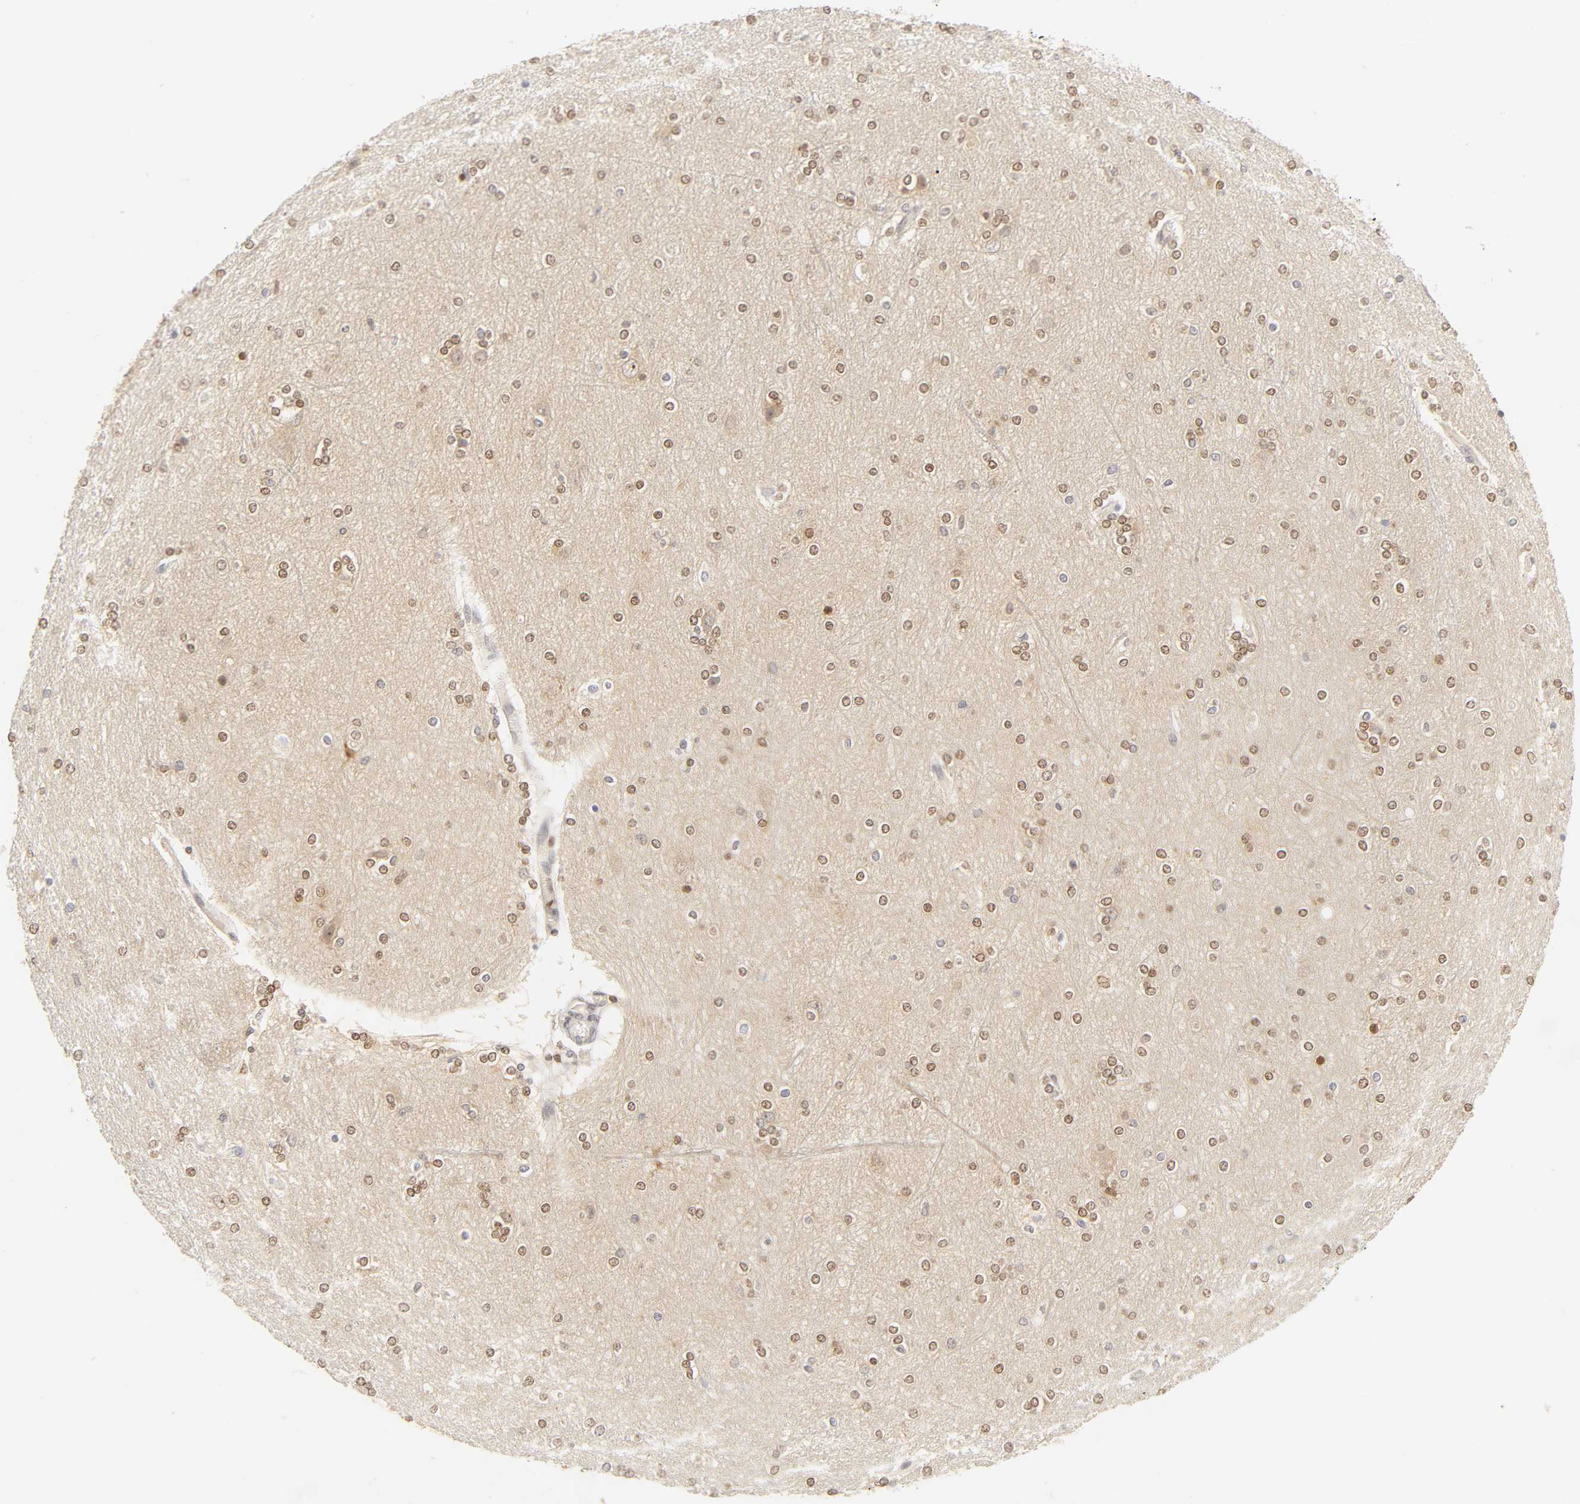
{"staining": {"intensity": "moderate", "quantity": "<25%", "location": "nuclear"}, "tissue": "cerebral cortex", "cell_type": "Endothelial cells", "image_type": "normal", "snomed": [{"axis": "morphology", "description": "Normal tissue, NOS"}, {"axis": "topography", "description": "Cerebral cortex"}], "caption": "Immunohistochemical staining of normal human cerebral cortex reveals low levels of moderate nuclear positivity in approximately <25% of endothelial cells. (DAB (3,3'-diaminobenzidine) = brown stain, brightfield microscopy at high magnification).", "gene": "KIF2A", "patient": {"sex": "female", "age": 54}}